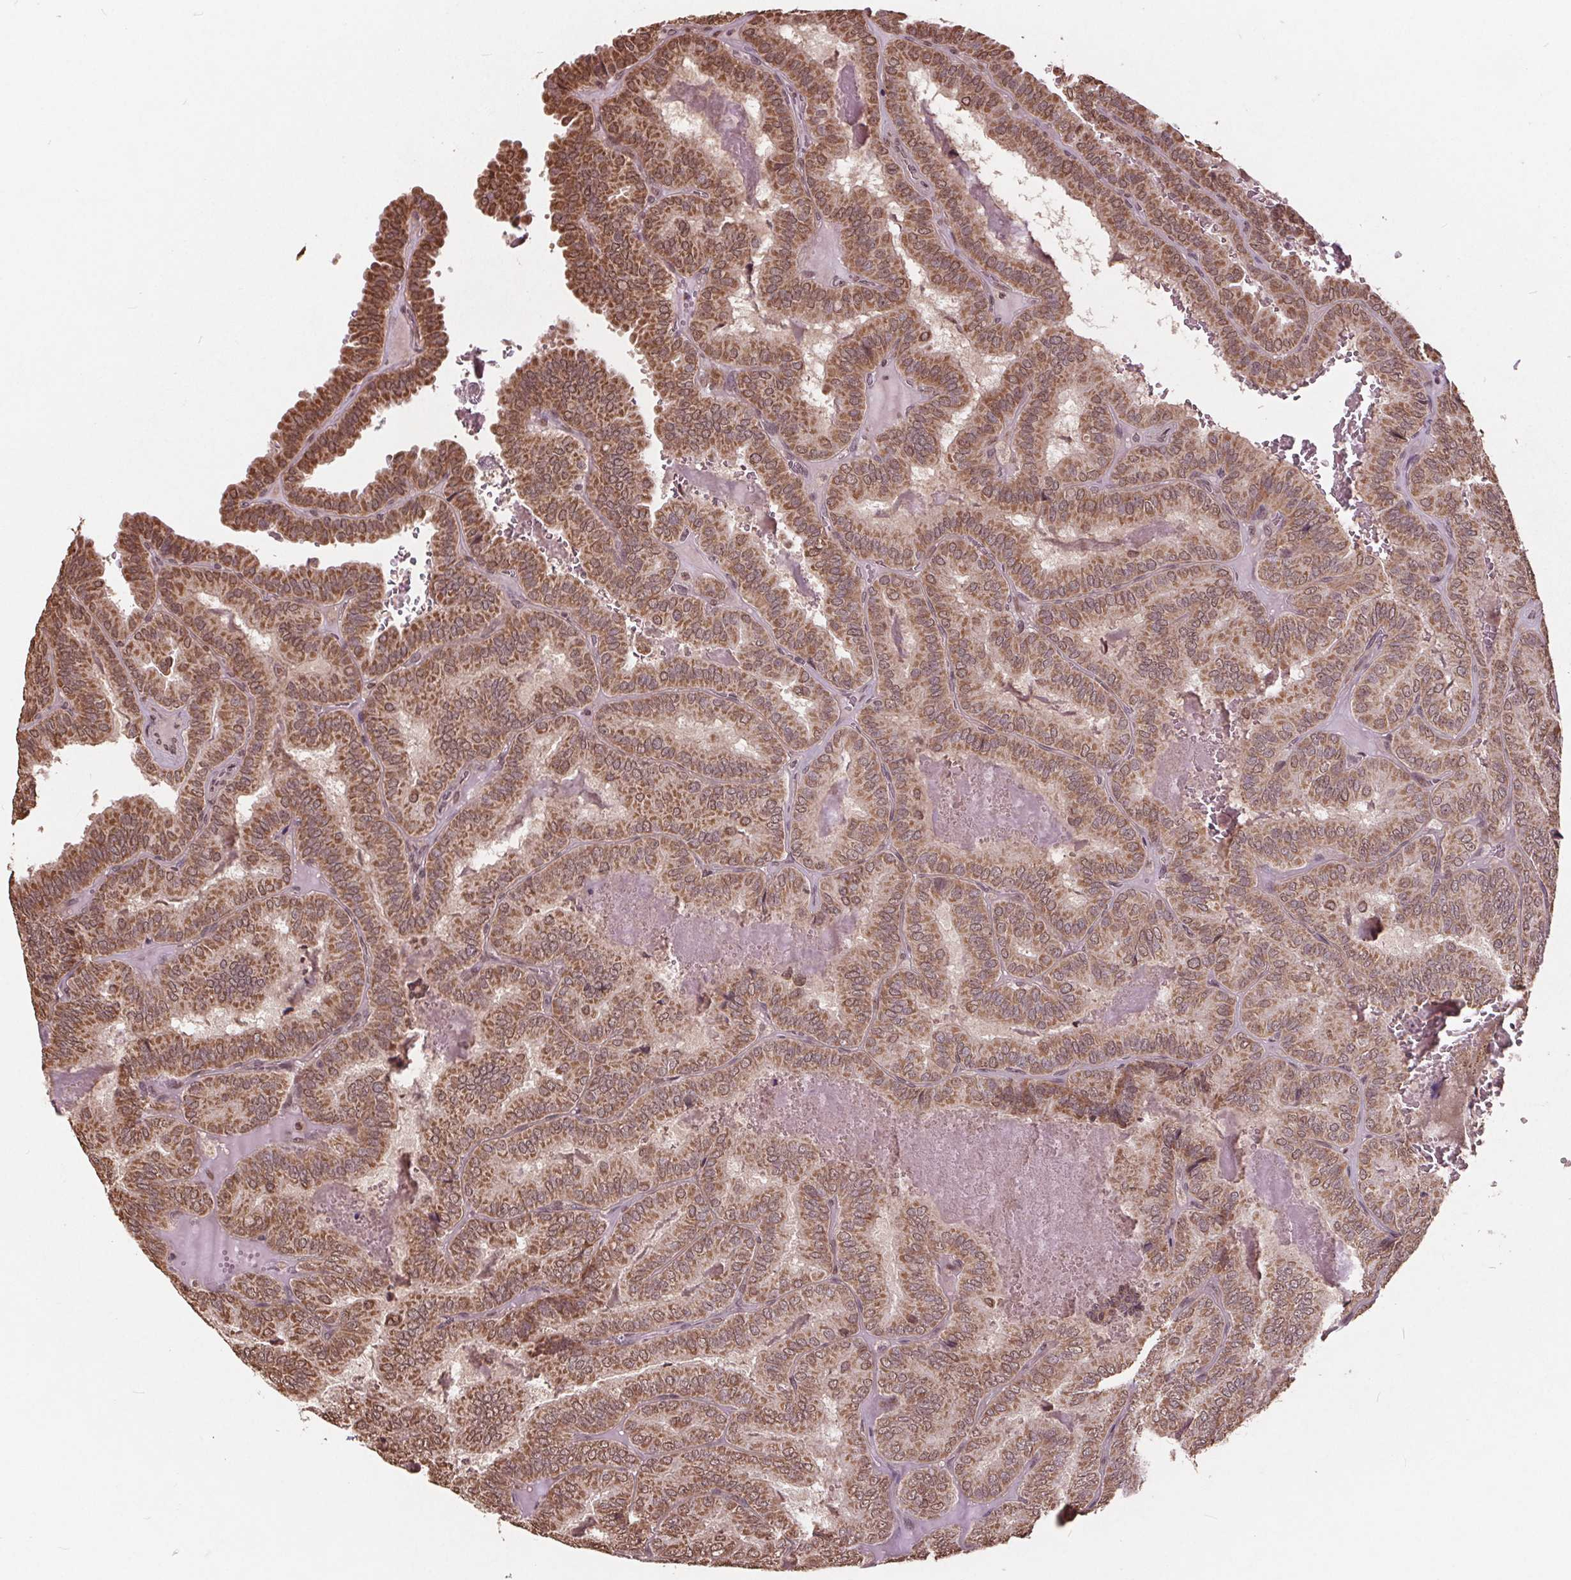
{"staining": {"intensity": "moderate", "quantity": ">75%", "location": "cytoplasmic/membranous,nuclear"}, "tissue": "thyroid cancer", "cell_type": "Tumor cells", "image_type": "cancer", "snomed": [{"axis": "morphology", "description": "Papillary adenocarcinoma, NOS"}, {"axis": "topography", "description": "Thyroid gland"}], "caption": "Immunohistochemistry of human thyroid cancer (papillary adenocarcinoma) displays medium levels of moderate cytoplasmic/membranous and nuclear expression in about >75% of tumor cells. Using DAB (3,3'-diaminobenzidine) (brown) and hematoxylin (blue) stains, captured at high magnification using brightfield microscopy.", "gene": "HIF1AN", "patient": {"sex": "female", "age": 75}}